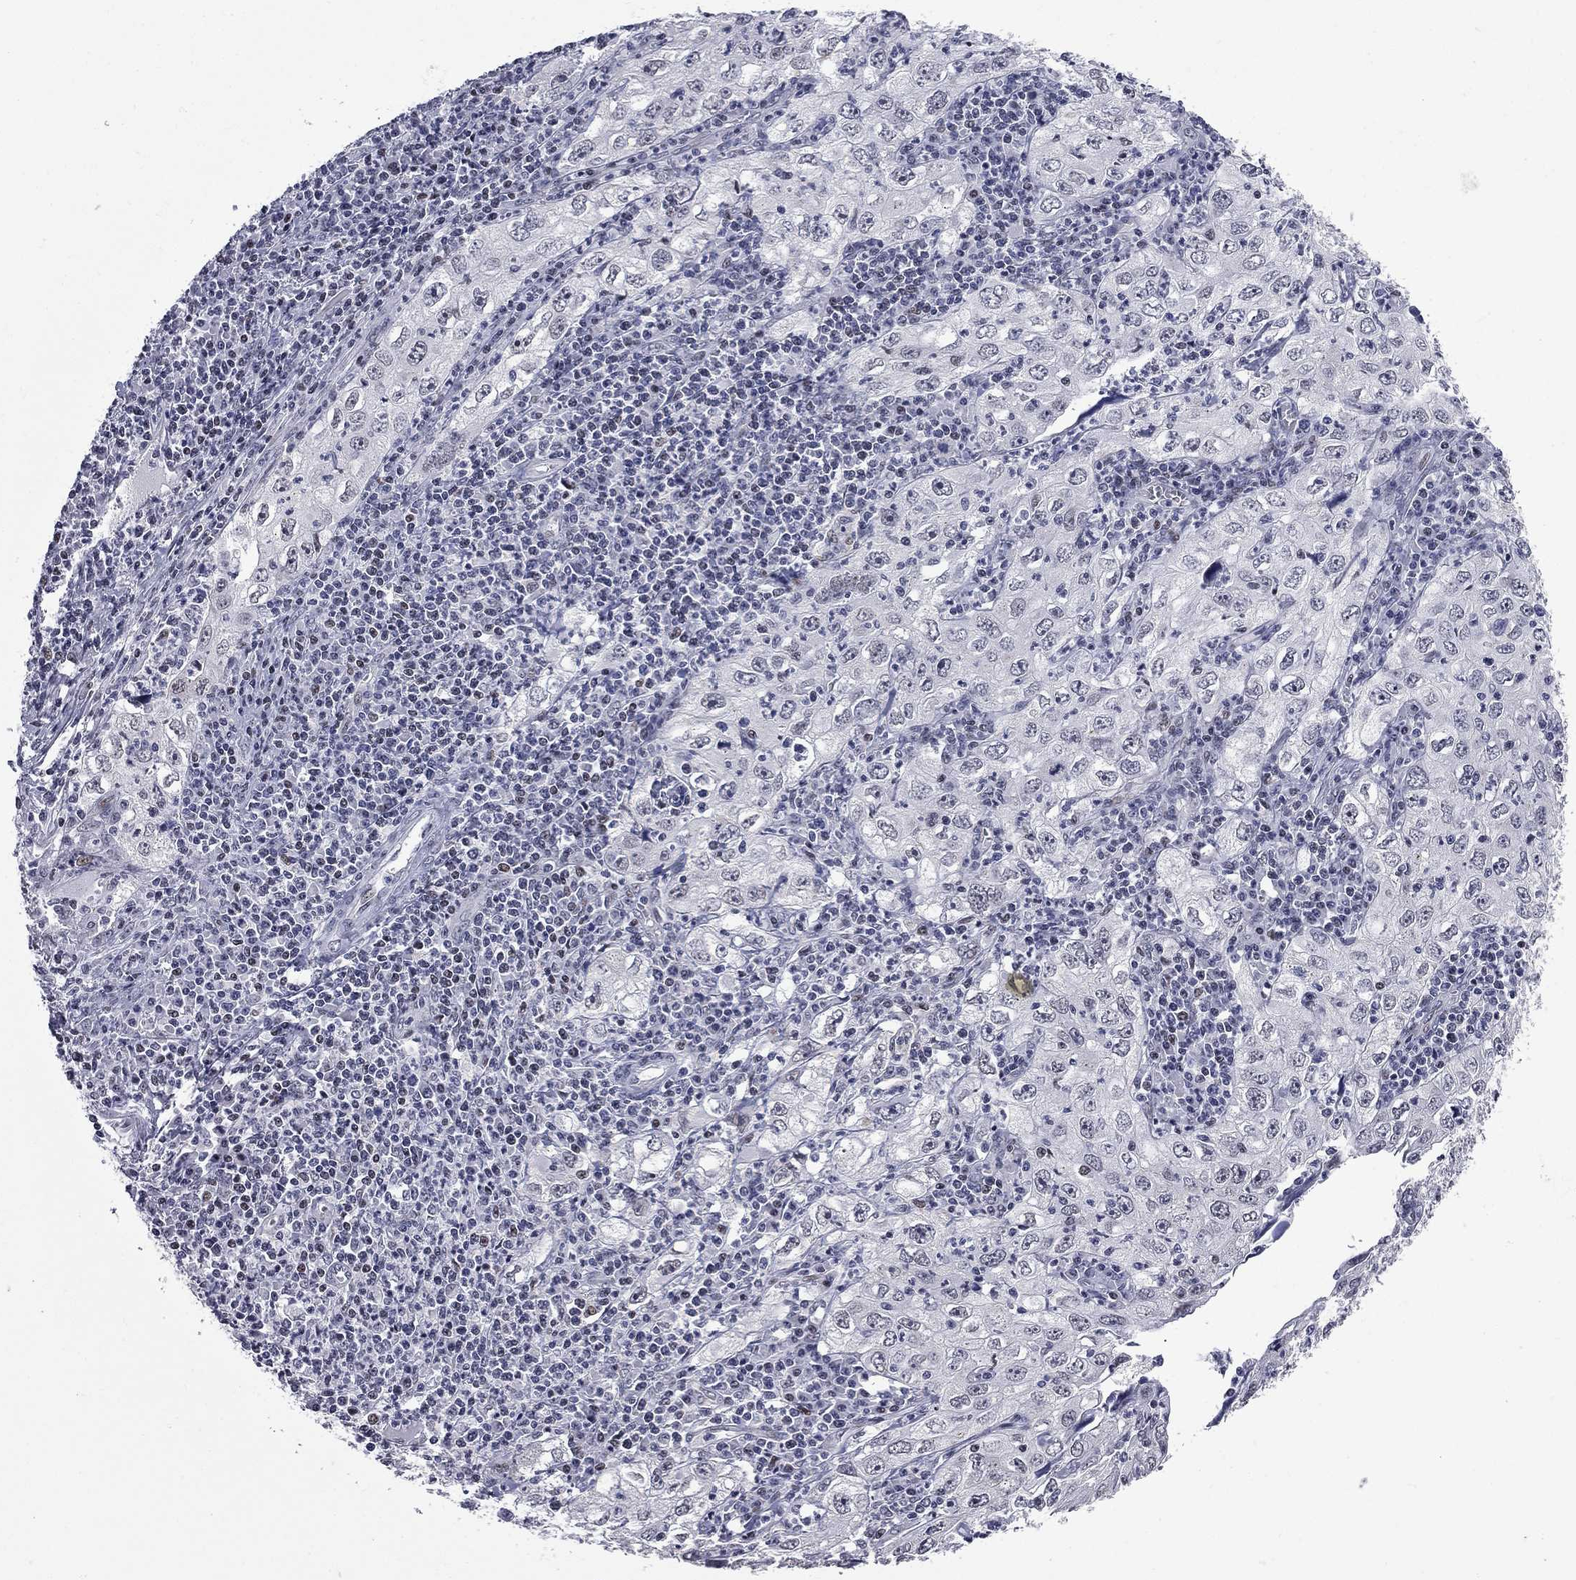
{"staining": {"intensity": "negative", "quantity": "none", "location": "none"}, "tissue": "cervical cancer", "cell_type": "Tumor cells", "image_type": "cancer", "snomed": [{"axis": "morphology", "description": "Squamous cell carcinoma, NOS"}, {"axis": "topography", "description": "Cervix"}], "caption": "Cervical squamous cell carcinoma was stained to show a protein in brown. There is no significant positivity in tumor cells. (DAB (3,3'-diaminobenzidine) immunohistochemistry, high magnification).", "gene": "ZNF154", "patient": {"sex": "female", "age": 24}}